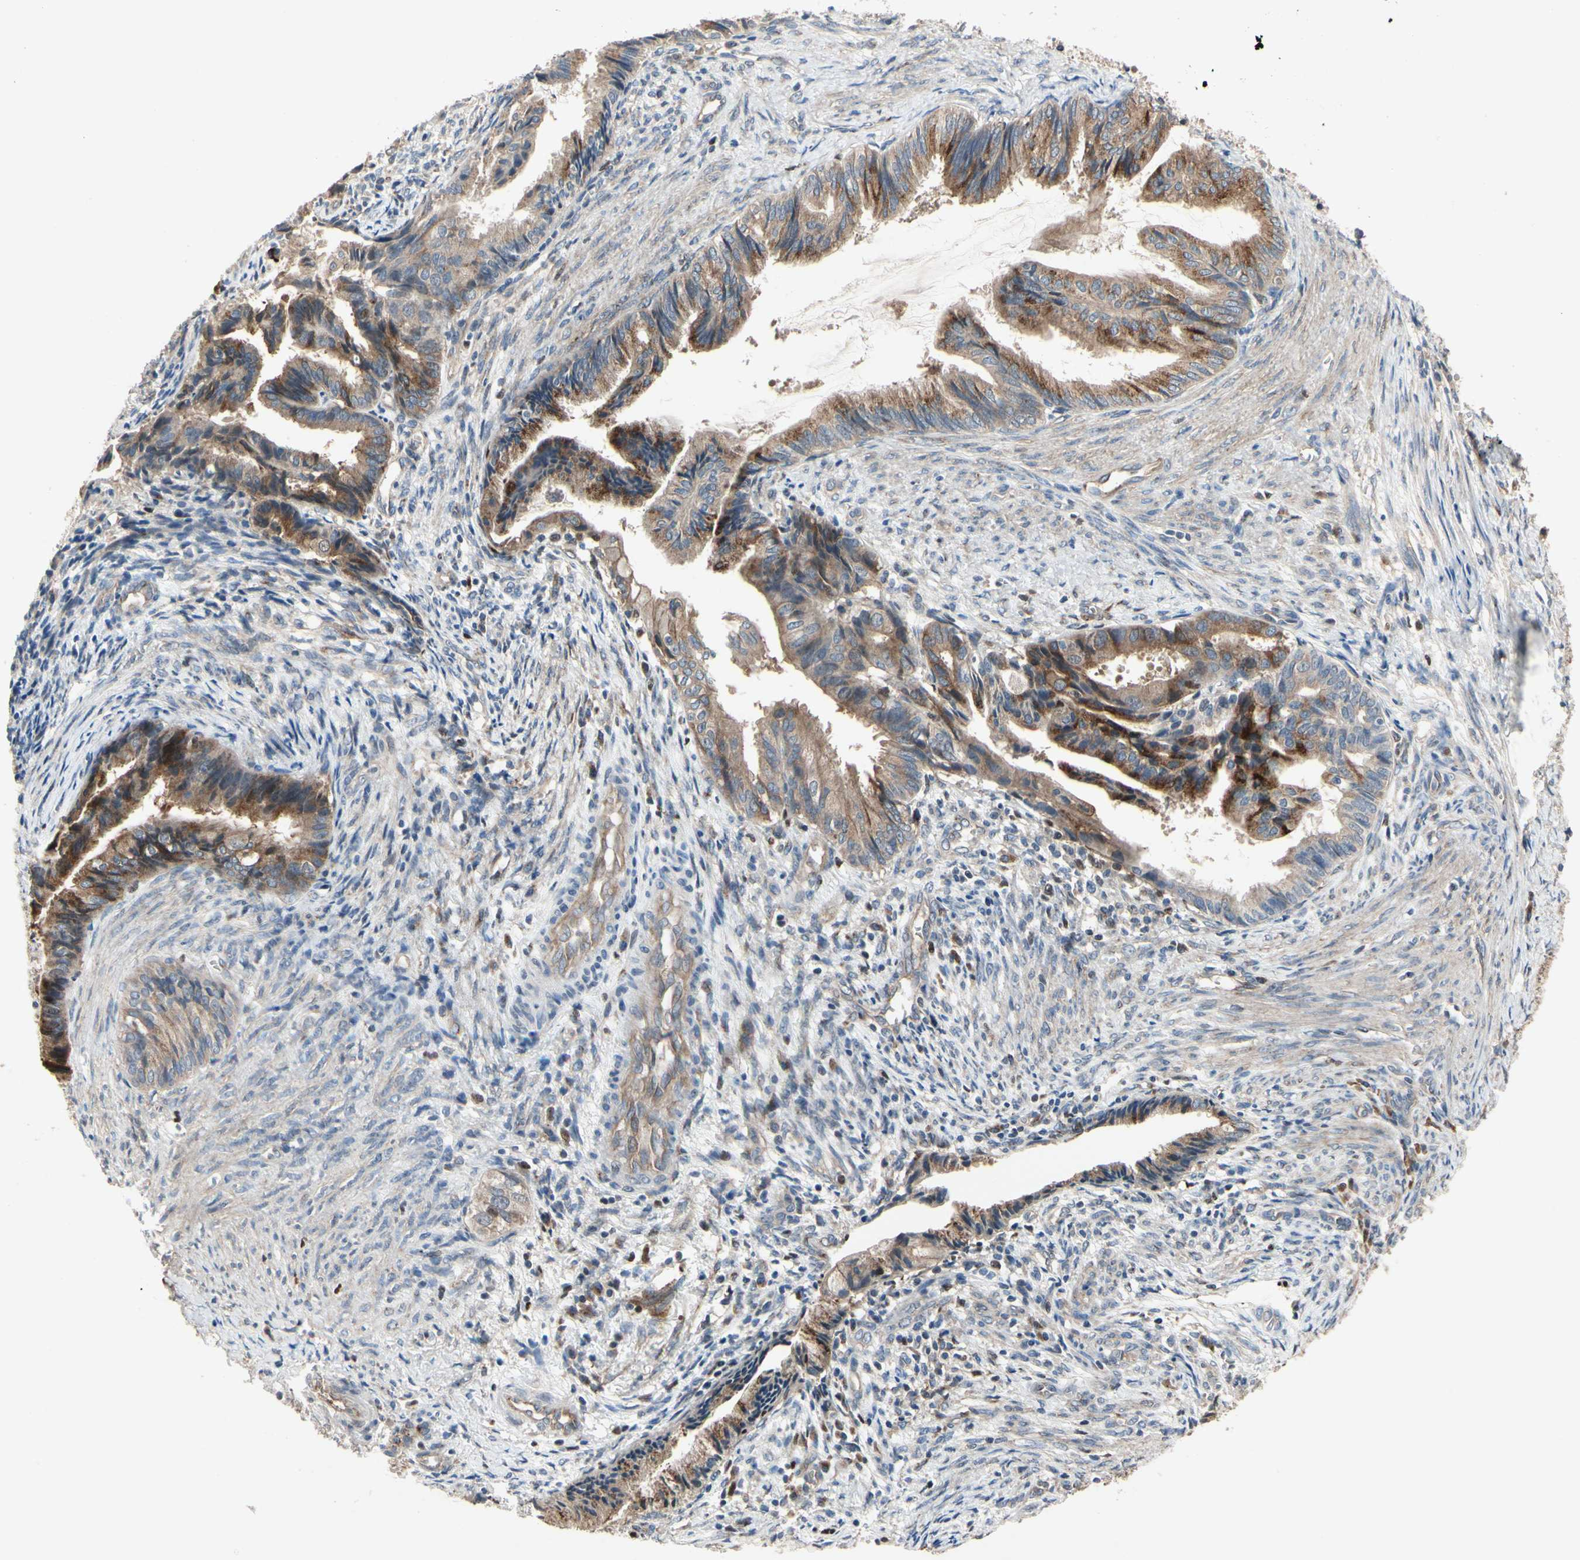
{"staining": {"intensity": "strong", "quantity": "25%-75%", "location": "cytoplasmic/membranous"}, "tissue": "endometrial cancer", "cell_type": "Tumor cells", "image_type": "cancer", "snomed": [{"axis": "morphology", "description": "Adenocarcinoma, NOS"}, {"axis": "topography", "description": "Endometrium"}], "caption": "The immunohistochemical stain highlights strong cytoplasmic/membranous expression in tumor cells of adenocarcinoma (endometrial) tissue. The staining was performed using DAB (3,3'-diaminobenzidine) to visualize the protein expression in brown, while the nuclei were stained in blue with hematoxylin (Magnification: 20x).", "gene": "CGREF1", "patient": {"sex": "female", "age": 86}}